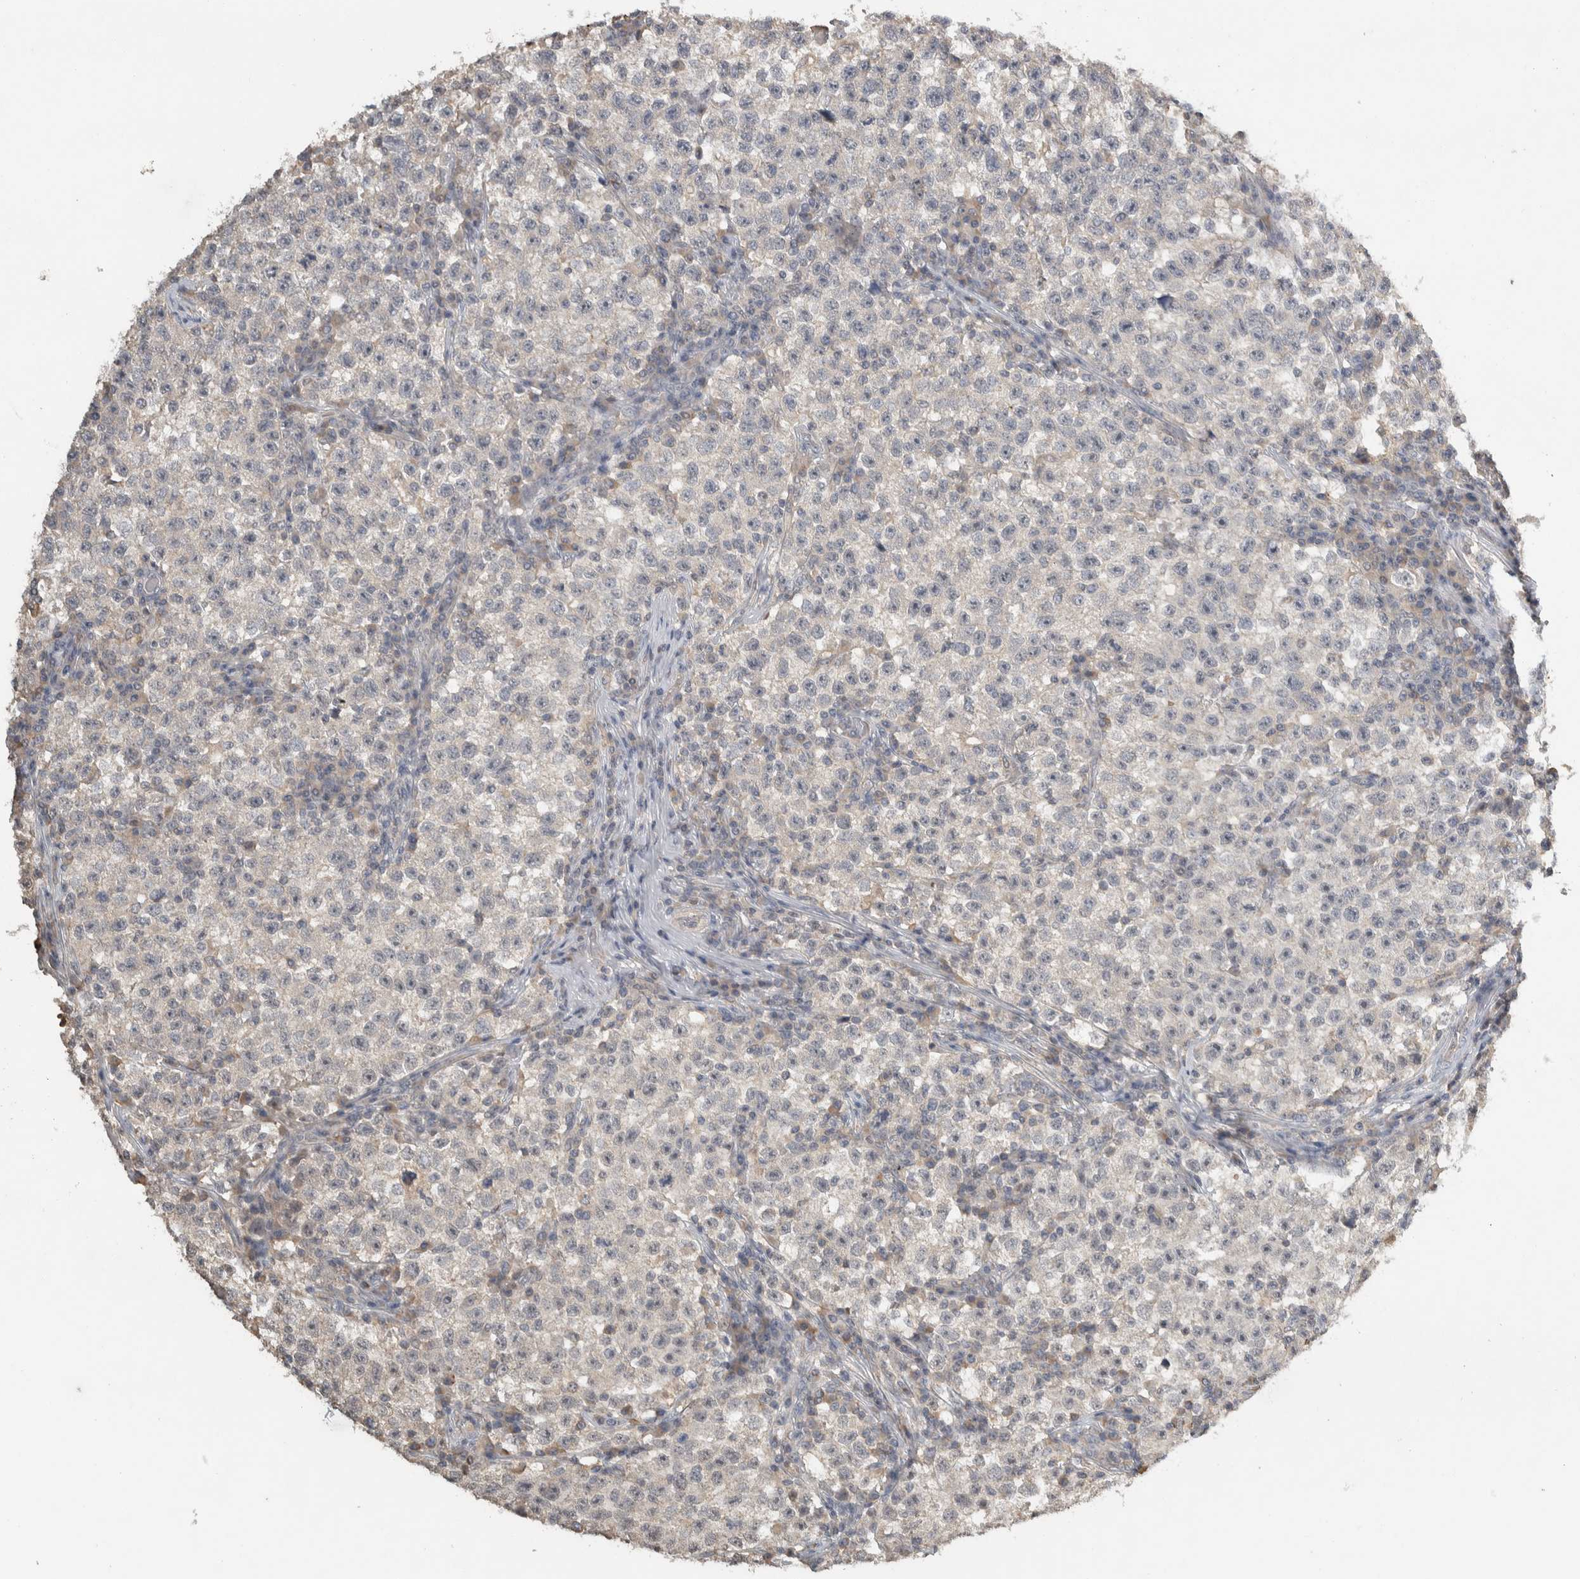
{"staining": {"intensity": "negative", "quantity": "none", "location": "none"}, "tissue": "testis cancer", "cell_type": "Tumor cells", "image_type": "cancer", "snomed": [{"axis": "morphology", "description": "Seminoma, NOS"}, {"axis": "topography", "description": "Testis"}], "caption": "Immunohistochemical staining of human testis cancer (seminoma) reveals no significant positivity in tumor cells.", "gene": "EIF3H", "patient": {"sex": "male", "age": 22}}